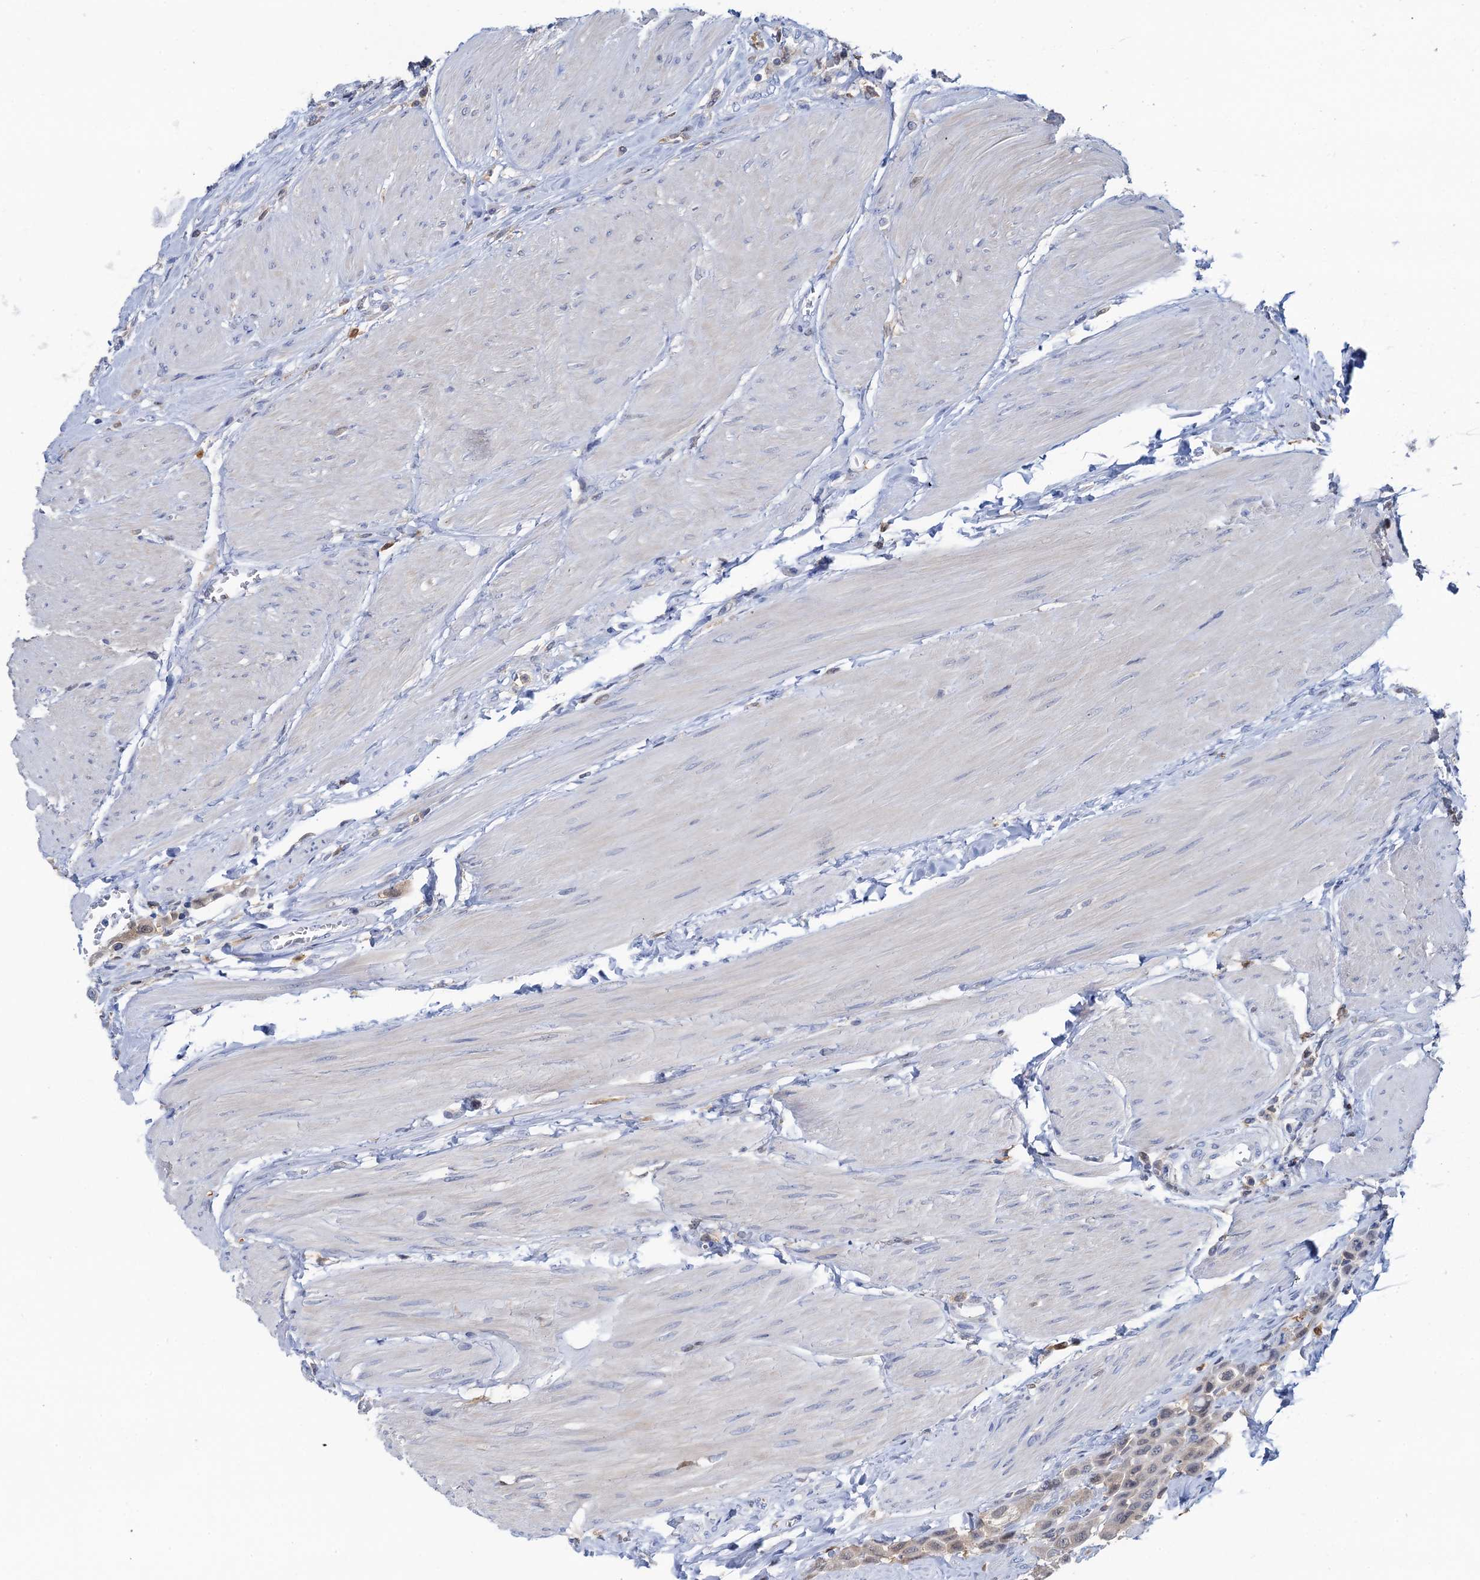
{"staining": {"intensity": "weak", "quantity": "<25%", "location": "cytoplasmic/membranous"}, "tissue": "urothelial cancer", "cell_type": "Tumor cells", "image_type": "cancer", "snomed": [{"axis": "morphology", "description": "Urothelial carcinoma, High grade"}, {"axis": "topography", "description": "Urinary bladder"}], "caption": "Image shows no protein expression in tumor cells of high-grade urothelial carcinoma tissue. (IHC, brightfield microscopy, high magnification).", "gene": "FAH", "patient": {"sex": "male", "age": 50}}